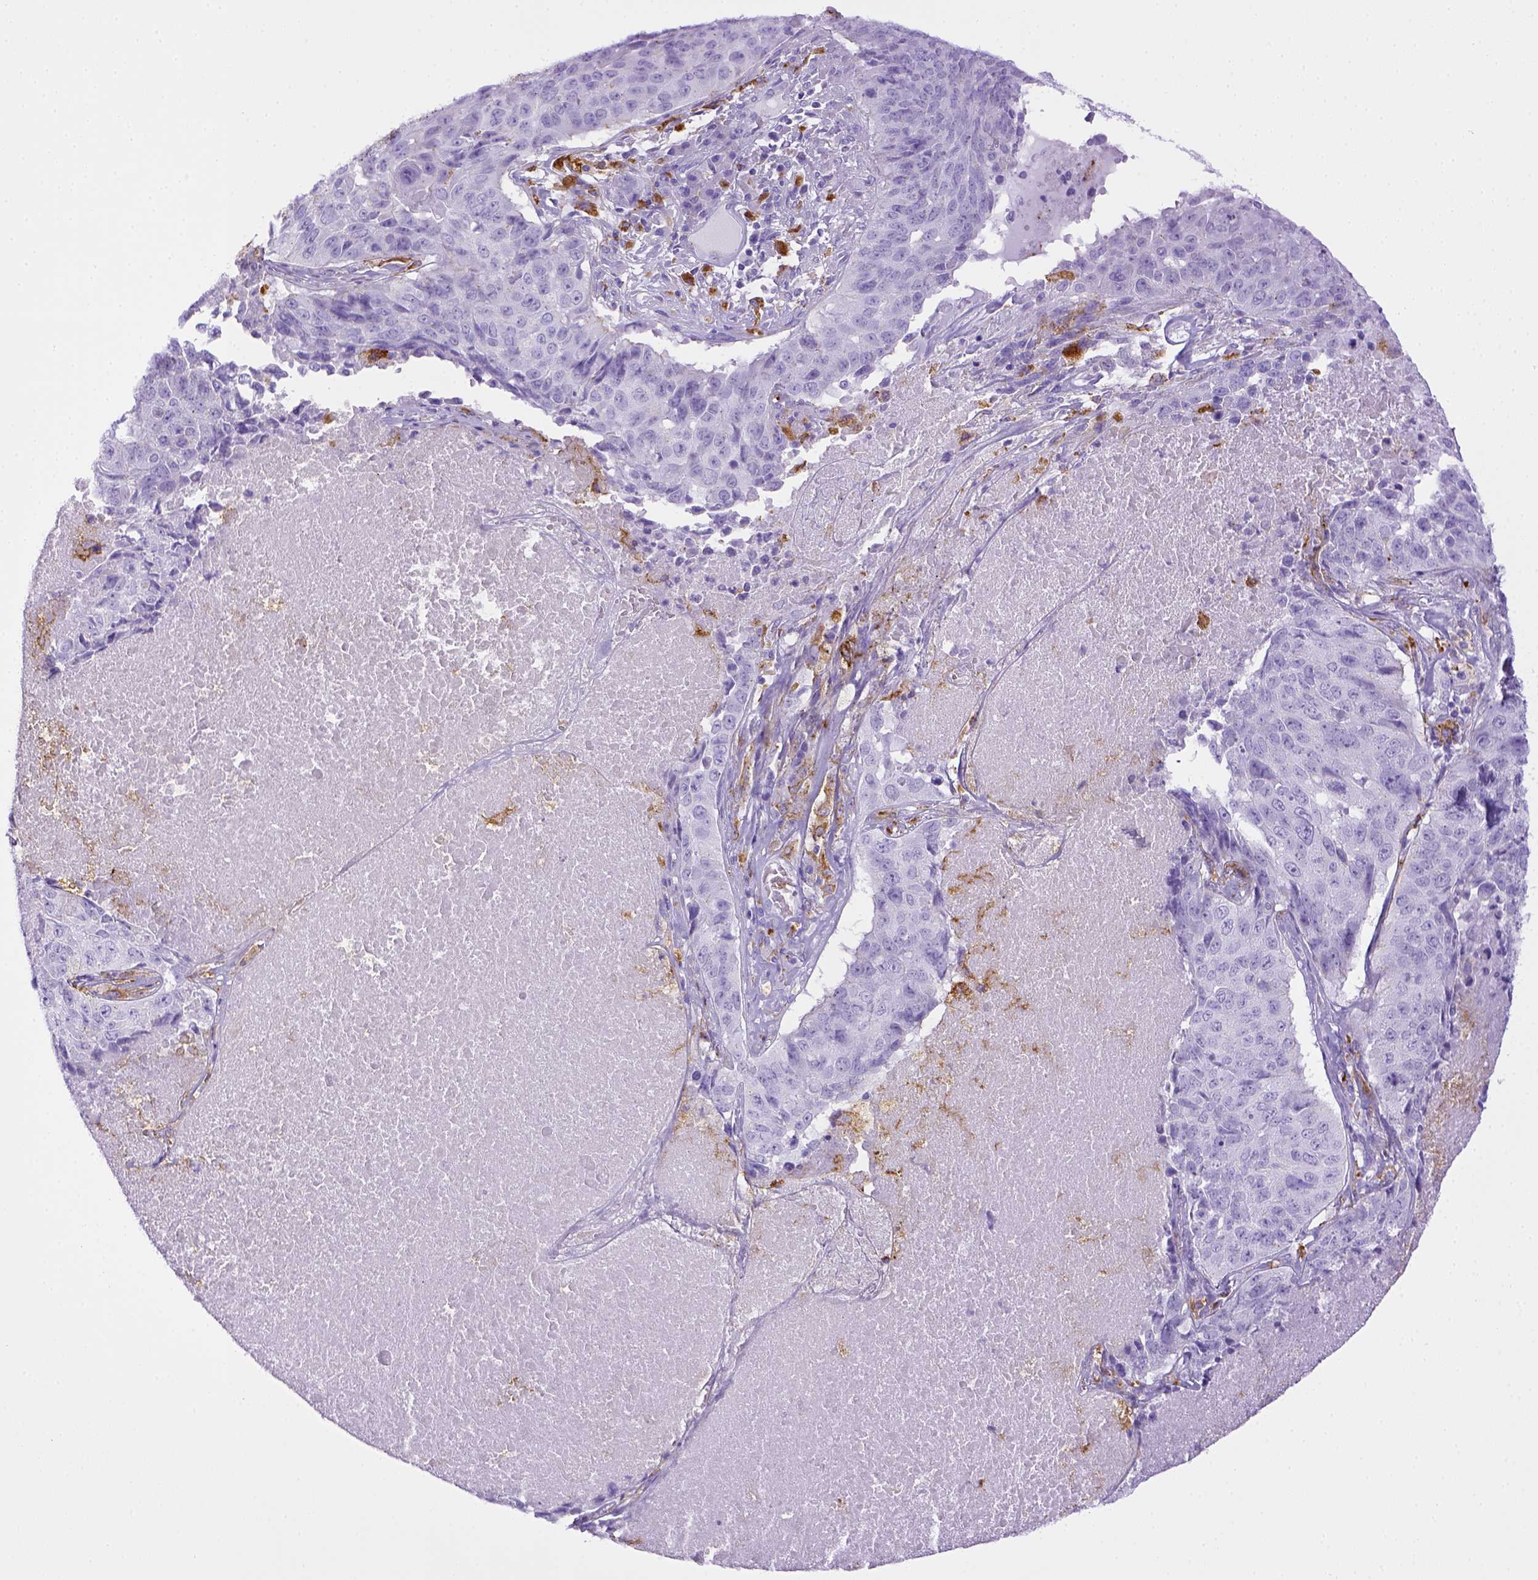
{"staining": {"intensity": "negative", "quantity": "none", "location": "none"}, "tissue": "lung cancer", "cell_type": "Tumor cells", "image_type": "cancer", "snomed": [{"axis": "morphology", "description": "Normal tissue, NOS"}, {"axis": "morphology", "description": "Squamous cell carcinoma, NOS"}, {"axis": "topography", "description": "Bronchus"}, {"axis": "topography", "description": "Lung"}], "caption": "Immunohistochemistry (IHC) image of neoplastic tissue: lung cancer (squamous cell carcinoma) stained with DAB shows no significant protein expression in tumor cells.", "gene": "CD68", "patient": {"sex": "male", "age": 64}}